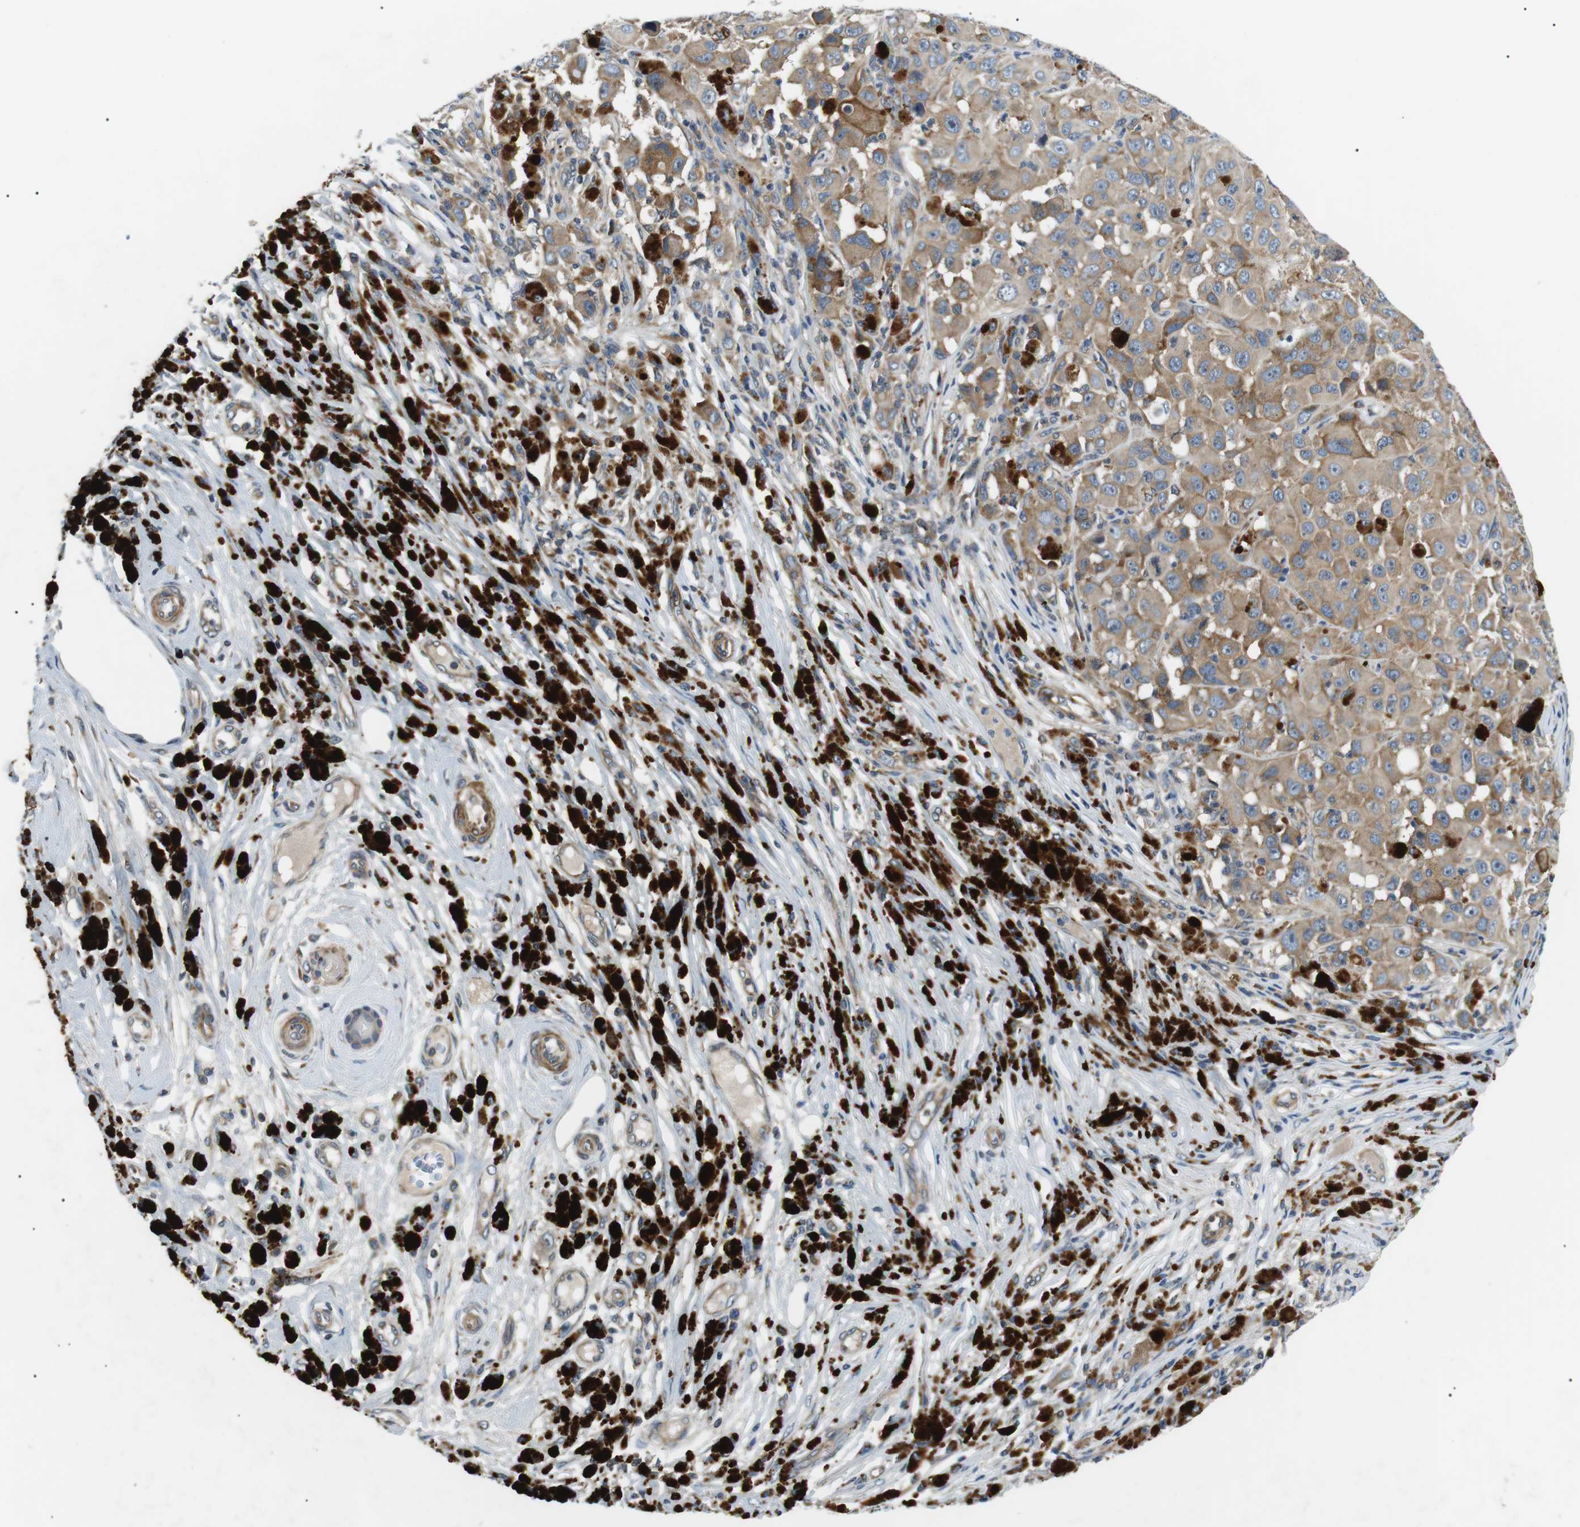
{"staining": {"intensity": "moderate", "quantity": ">75%", "location": "cytoplasmic/membranous"}, "tissue": "melanoma", "cell_type": "Tumor cells", "image_type": "cancer", "snomed": [{"axis": "morphology", "description": "Malignant melanoma, NOS"}, {"axis": "topography", "description": "Skin"}], "caption": "Immunohistochemistry (DAB (3,3'-diaminobenzidine)) staining of human melanoma reveals moderate cytoplasmic/membranous protein expression in about >75% of tumor cells. (DAB (3,3'-diaminobenzidine) IHC, brown staining for protein, blue staining for nuclei).", "gene": "DIPK1A", "patient": {"sex": "male", "age": 96}}